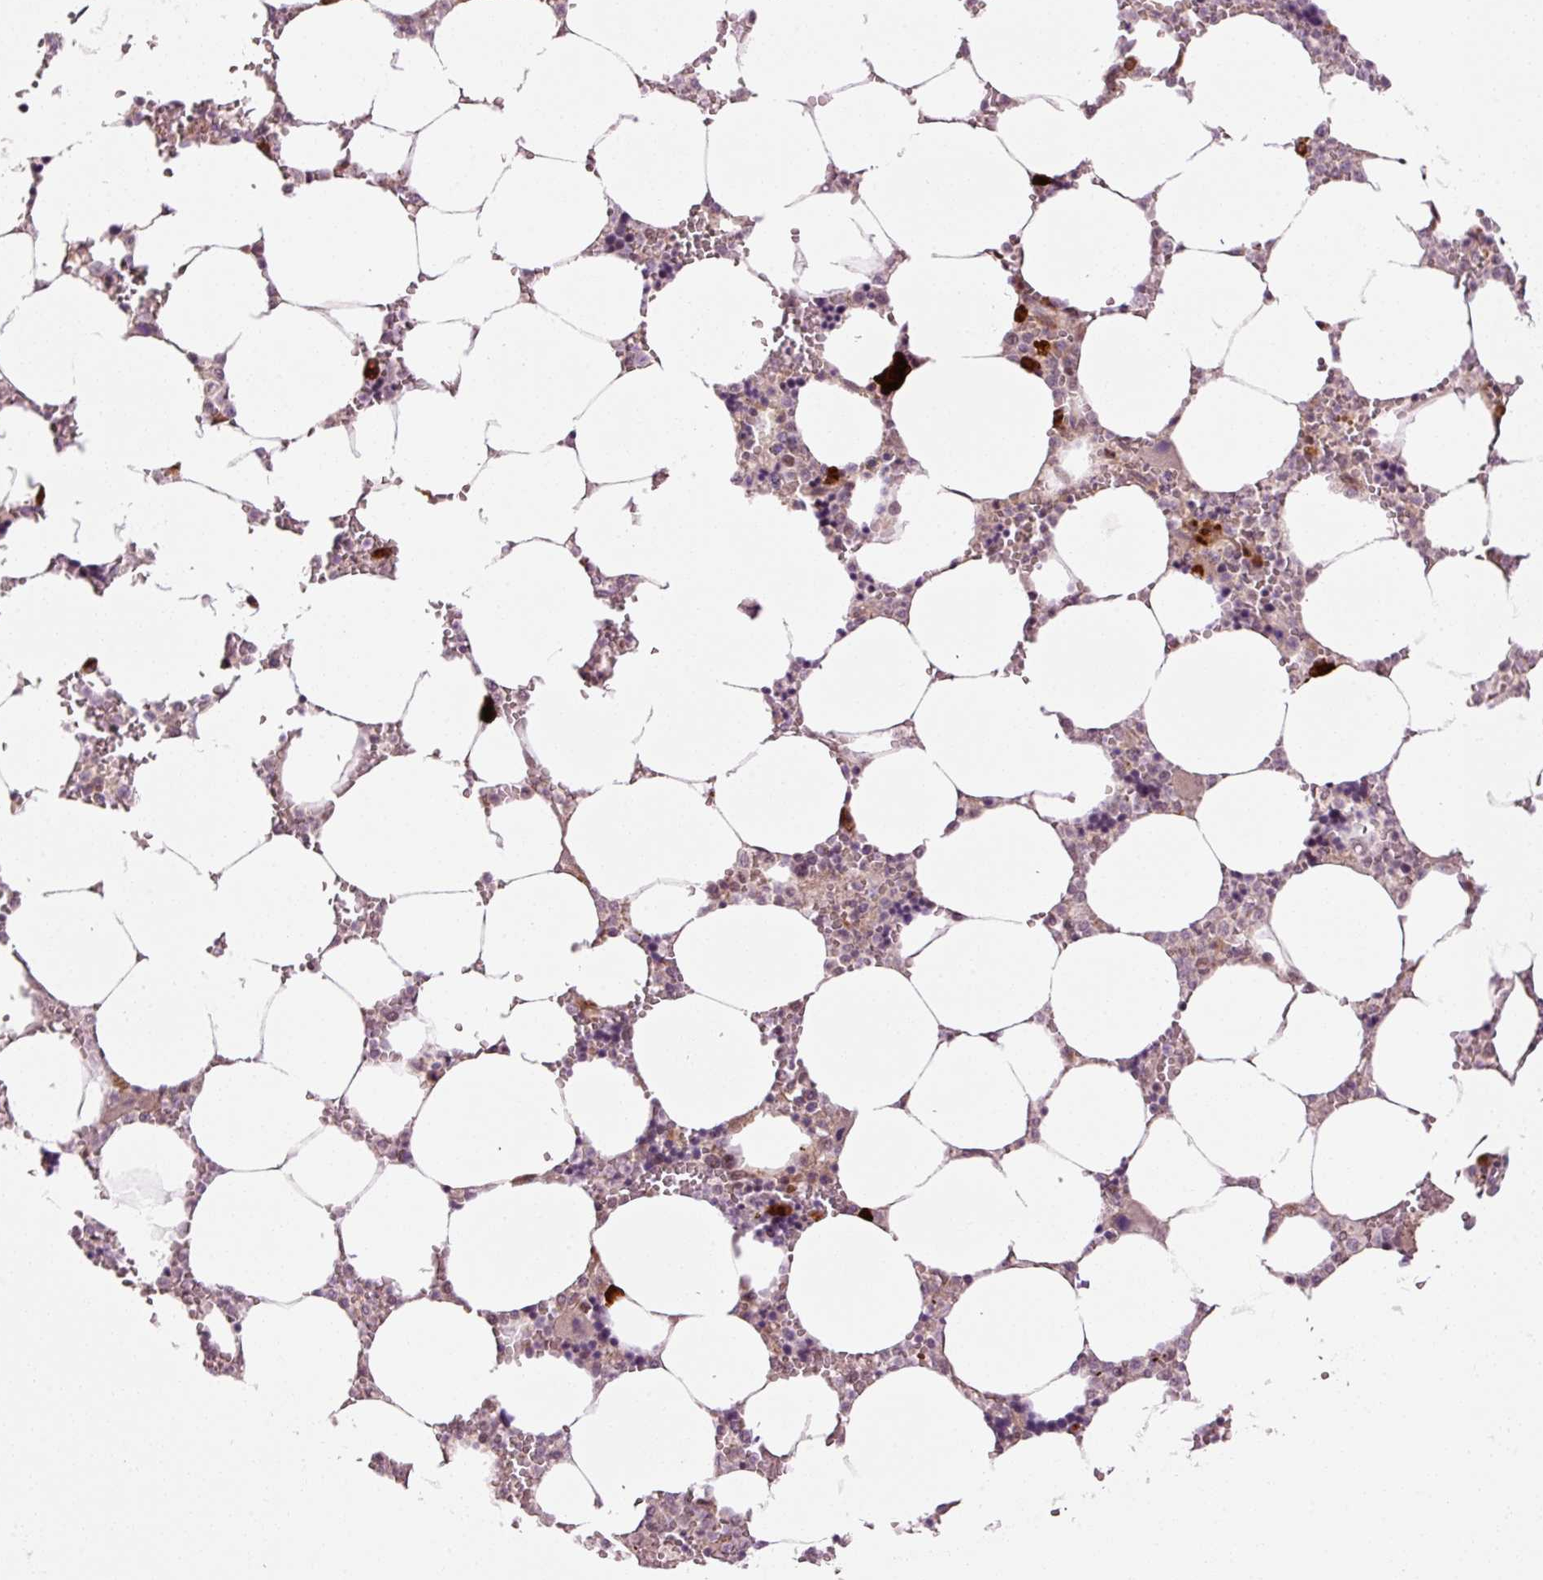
{"staining": {"intensity": "strong", "quantity": "<25%", "location": "cytoplasmic/membranous,nuclear"}, "tissue": "bone marrow", "cell_type": "Hematopoietic cells", "image_type": "normal", "snomed": [{"axis": "morphology", "description": "Normal tissue, NOS"}, {"axis": "topography", "description": "Bone marrow"}], "caption": "Immunohistochemical staining of normal human bone marrow reveals strong cytoplasmic/membranous,nuclear protein expression in about <25% of hematopoietic cells.", "gene": "ANKRD20A1", "patient": {"sex": "male", "age": 64}}